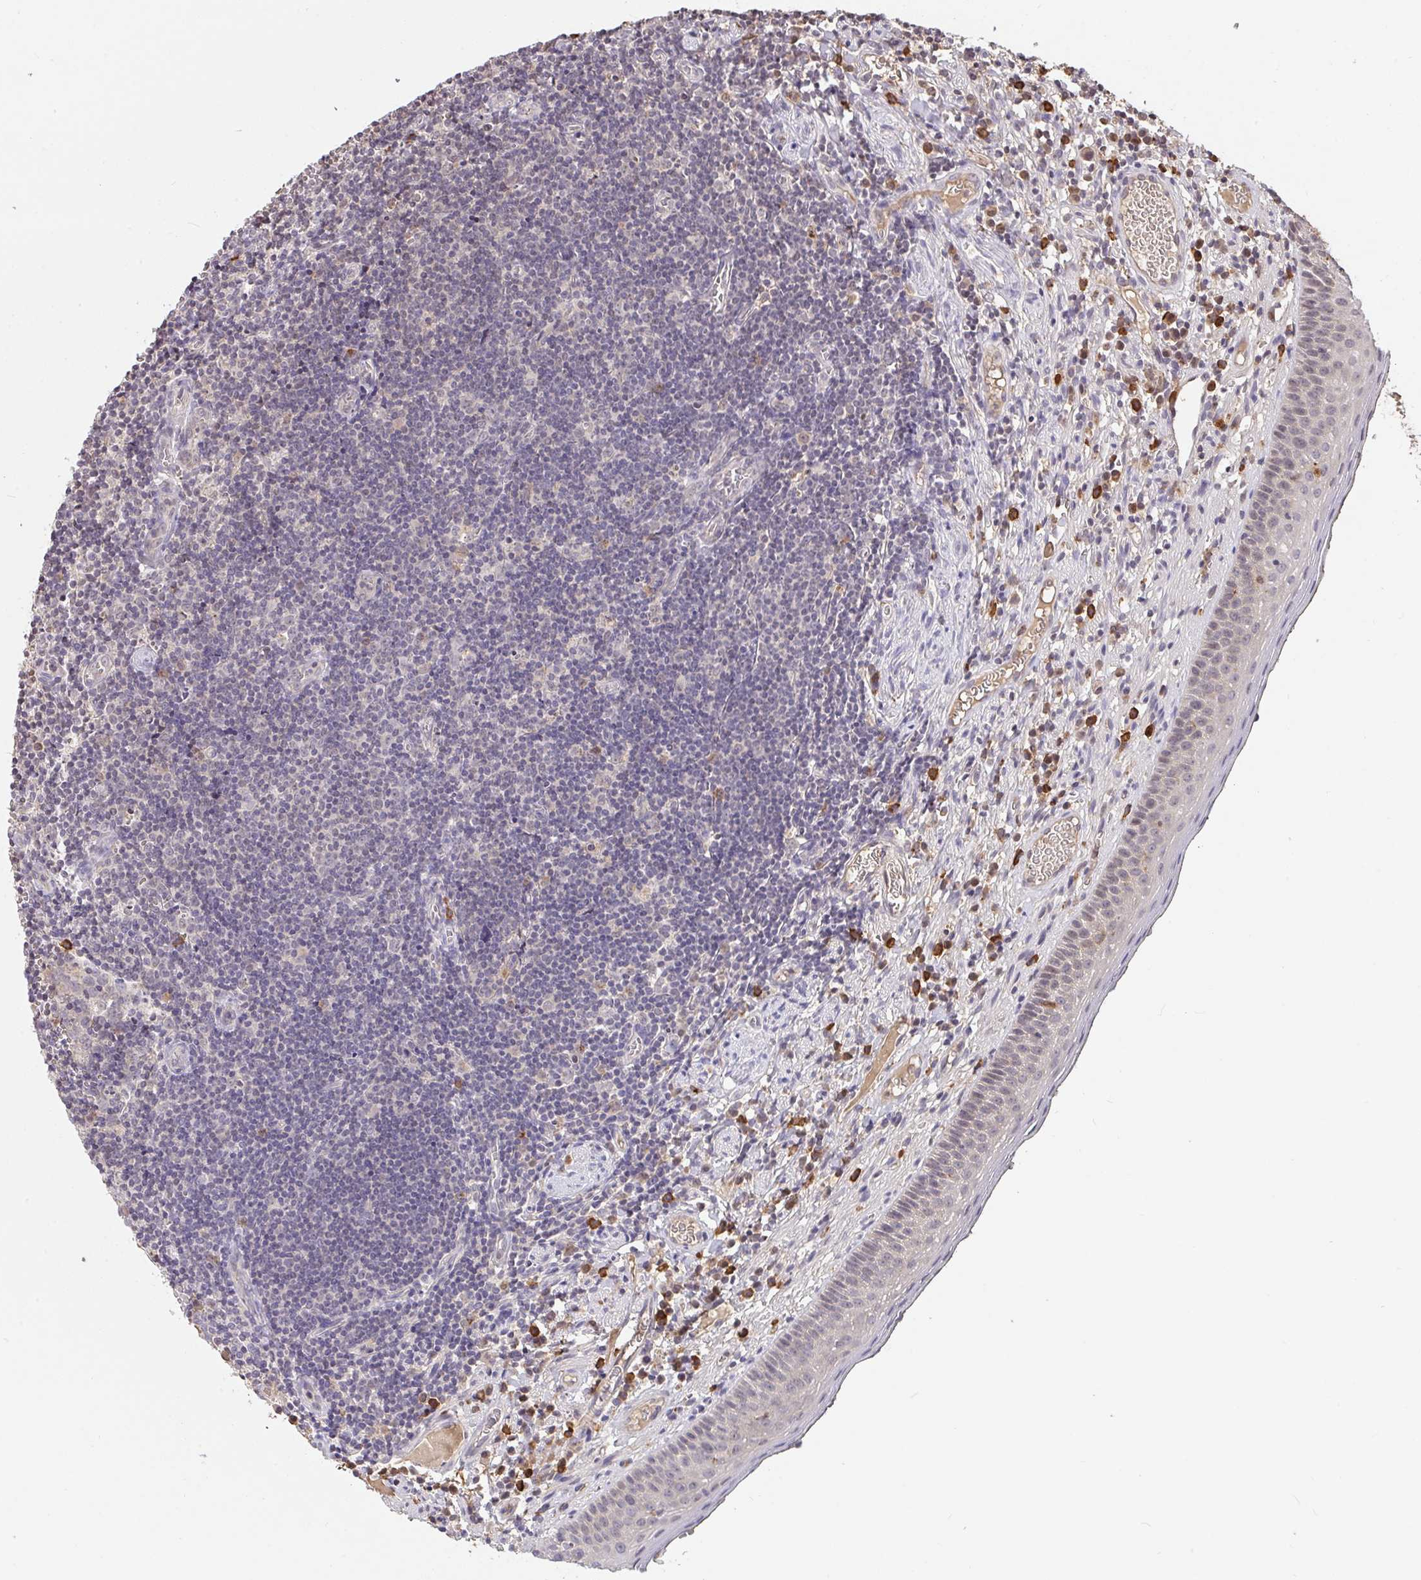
{"staining": {"intensity": "negative", "quantity": "none", "location": "none"}, "tissue": "oral mucosa", "cell_type": "Squamous epithelial cells", "image_type": "normal", "snomed": [{"axis": "morphology", "description": "Normal tissue, NOS"}, {"axis": "morphology", "description": "Squamous cell carcinoma, NOS"}, {"axis": "topography", "description": "Oral tissue"}, {"axis": "topography", "description": "Head-Neck"}], "caption": "Immunohistochemistry image of normal oral mucosa stained for a protein (brown), which displays no expression in squamous epithelial cells.", "gene": "FCER1A", "patient": {"sex": "male", "age": 58}}